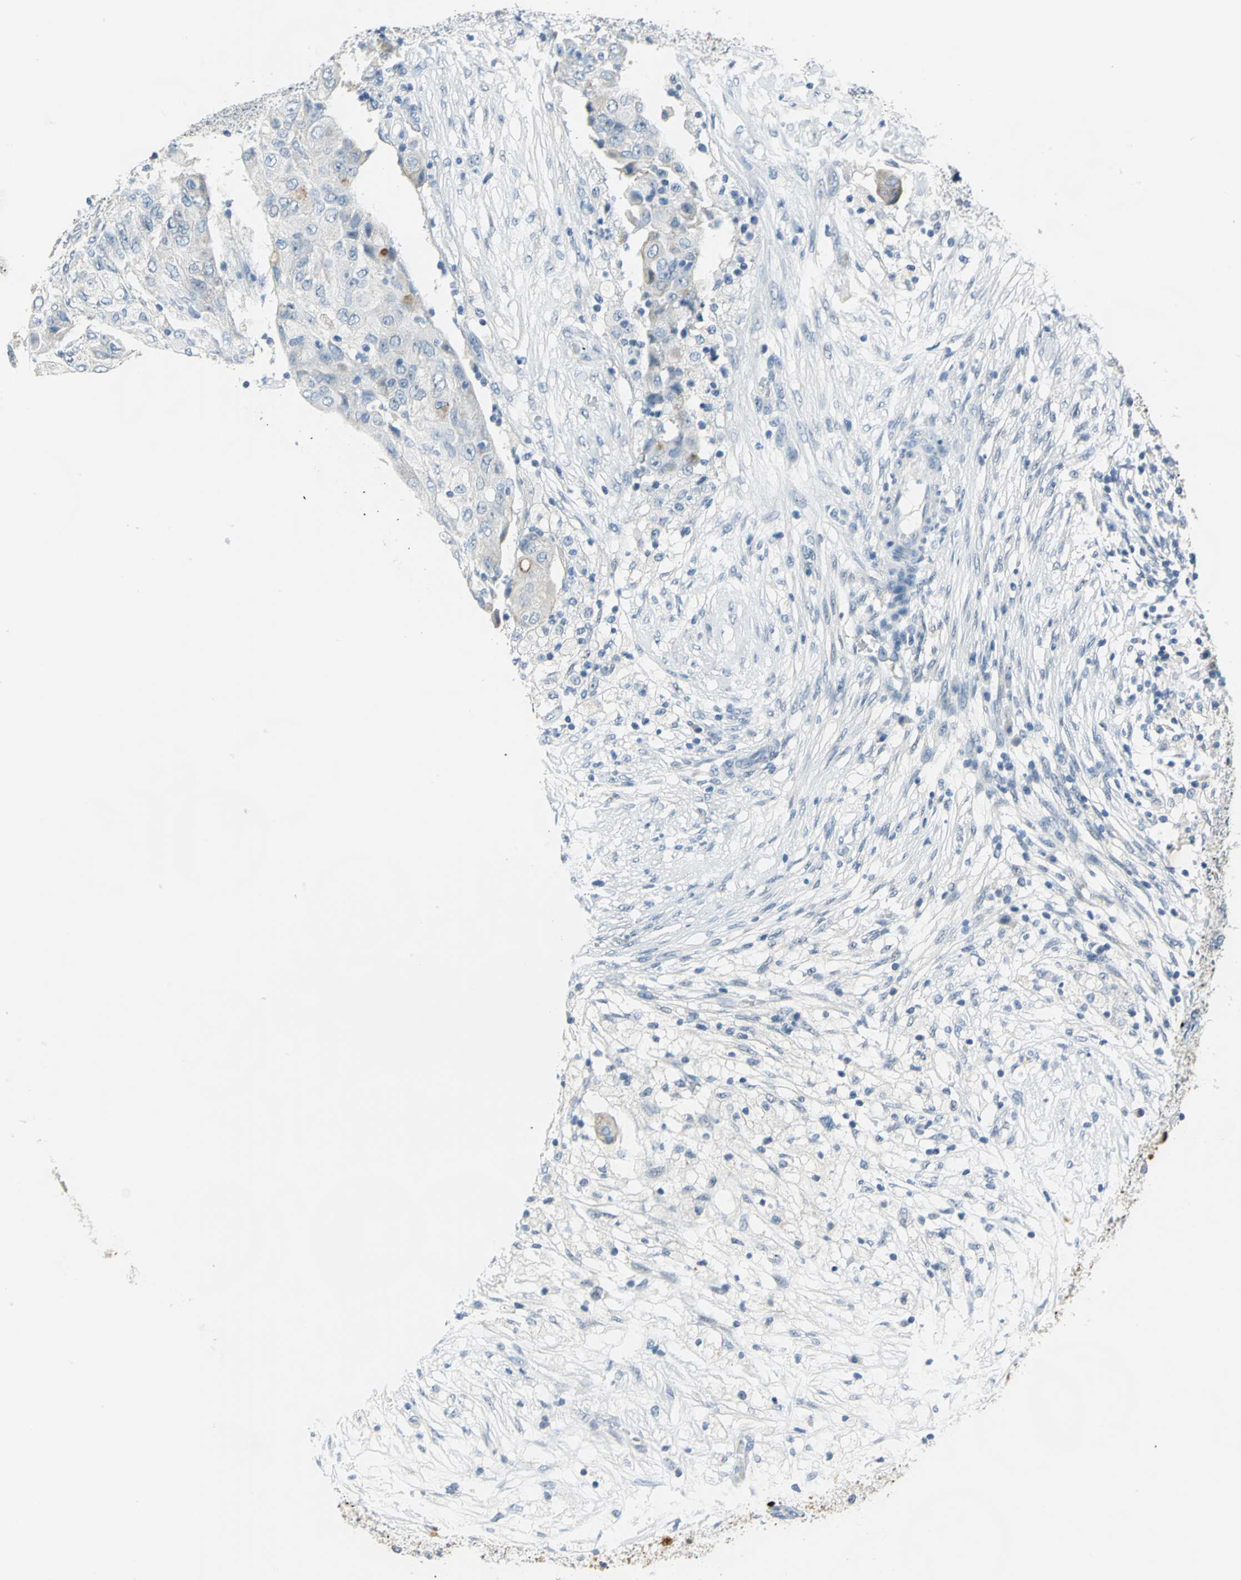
{"staining": {"intensity": "negative", "quantity": "none", "location": "none"}, "tissue": "ovarian cancer", "cell_type": "Tumor cells", "image_type": "cancer", "snomed": [{"axis": "morphology", "description": "Carcinoma, endometroid"}, {"axis": "topography", "description": "Ovary"}], "caption": "Tumor cells show no significant protein expression in endometroid carcinoma (ovarian).", "gene": "MUC4", "patient": {"sex": "female", "age": 42}}